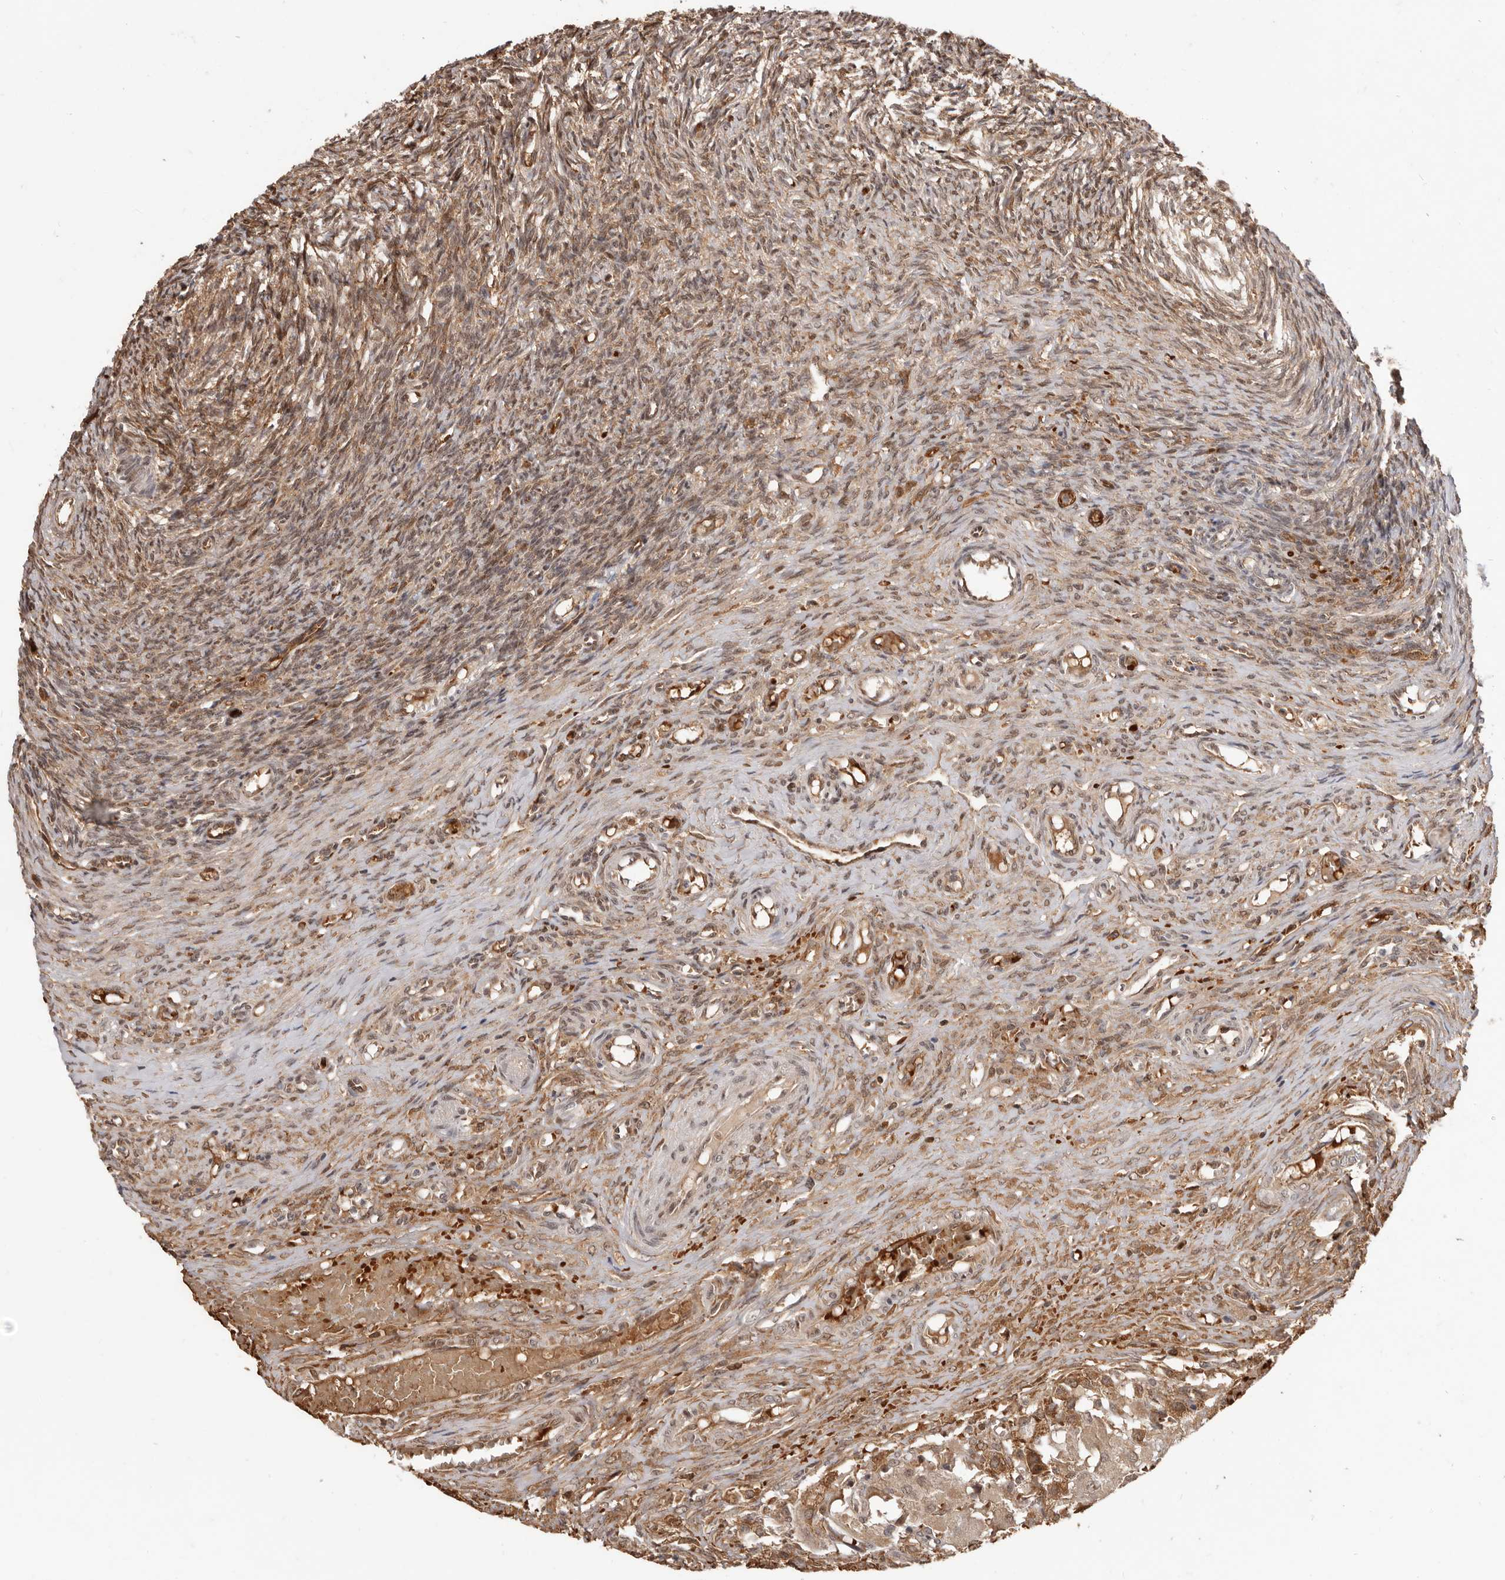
{"staining": {"intensity": "strong", "quantity": ">75%", "location": "cytoplasmic/membranous,nuclear"}, "tissue": "ovary", "cell_type": "Follicle cells", "image_type": "normal", "snomed": [{"axis": "morphology", "description": "Adenocarcinoma, NOS"}, {"axis": "topography", "description": "Endometrium"}], "caption": "This histopathology image reveals IHC staining of benign human ovary, with high strong cytoplasmic/membranous,nuclear expression in about >75% of follicle cells.", "gene": "NCOA3", "patient": {"sex": "female", "age": 32}}